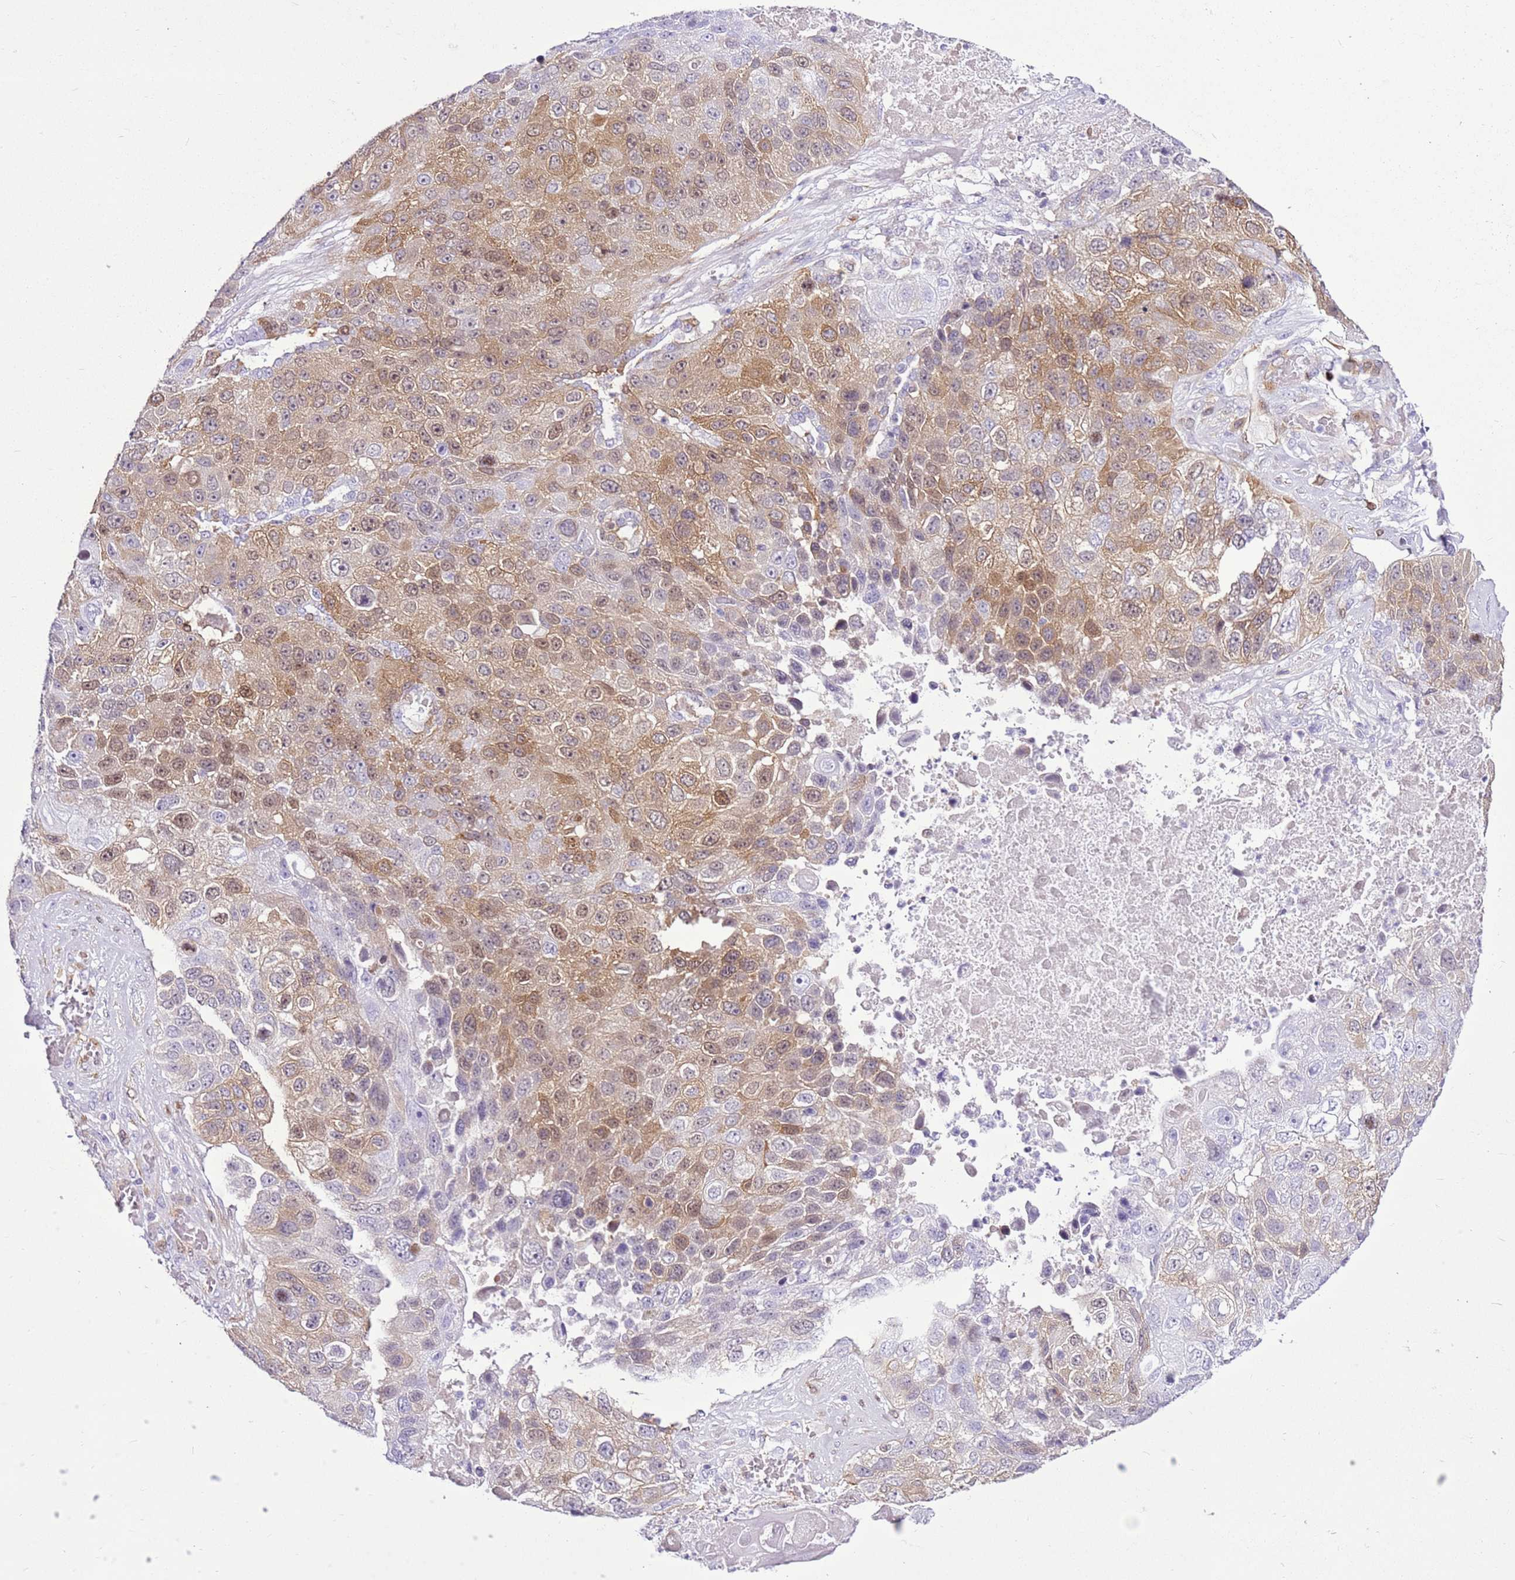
{"staining": {"intensity": "moderate", "quantity": "25%-75%", "location": "cytoplasmic/membranous,nuclear"}, "tissue": "lung cancer", "cell_type": "Tumor cells", "image_type": "cancer", "snomed": [{"axis": "morphology", "description": "Squamous cell carcinoma, NOS"}, {"axis": "topography", "description": "Lung"}], "caption": "IHC histopathology image of neoplastic tissue: human lung cancer stained using immunohistochemistry demonstrates medium levels of moderate protein expression localized specifically in the cytoplasmic/membranous and nuclear of tumor cells, appearing as a cytoplasmic/membranous and nuclear brown color.", "gene": "SPC25", "patient": {"sex": "male", "age": 61}}